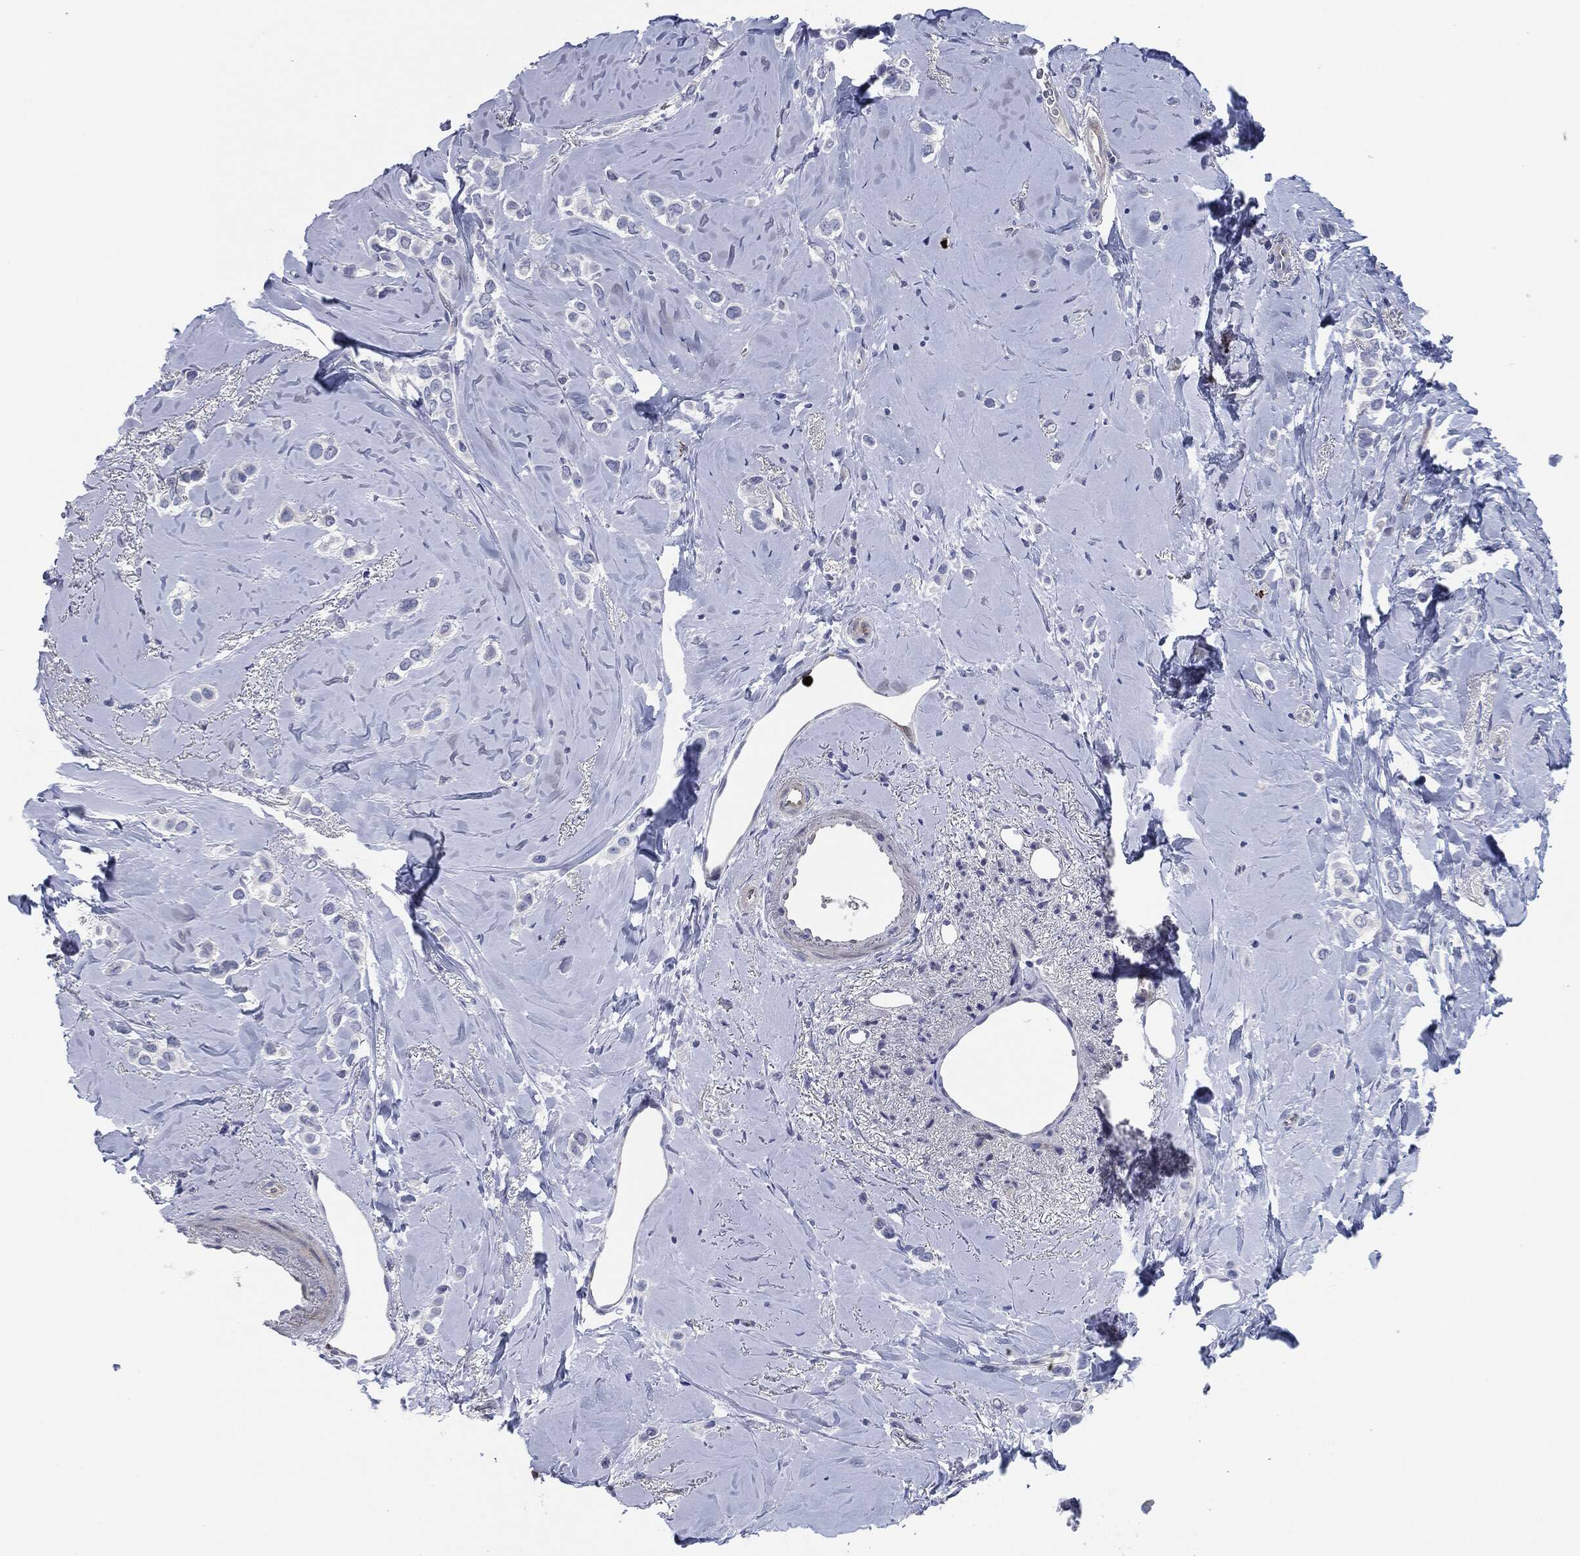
{"staining": {"intensity": "negative", "quantity": "none", "location": "none"}, "tissue": "breast cancer", "cell_type": "Tumor cells", "image_type": "cancer", "snomed": [{"axis": "morphology", "description": "Lobular carcinoma"}, {"axis": "topography", "description": "Breast"}], "caption": "IHC image of neoplastic tissue: breast cancer (lobular carcinoma) stained with DAB shows no significant protein expression in tumor cells.", "gene": "MPO", "patient": {"sex": "female", "age": 66}}